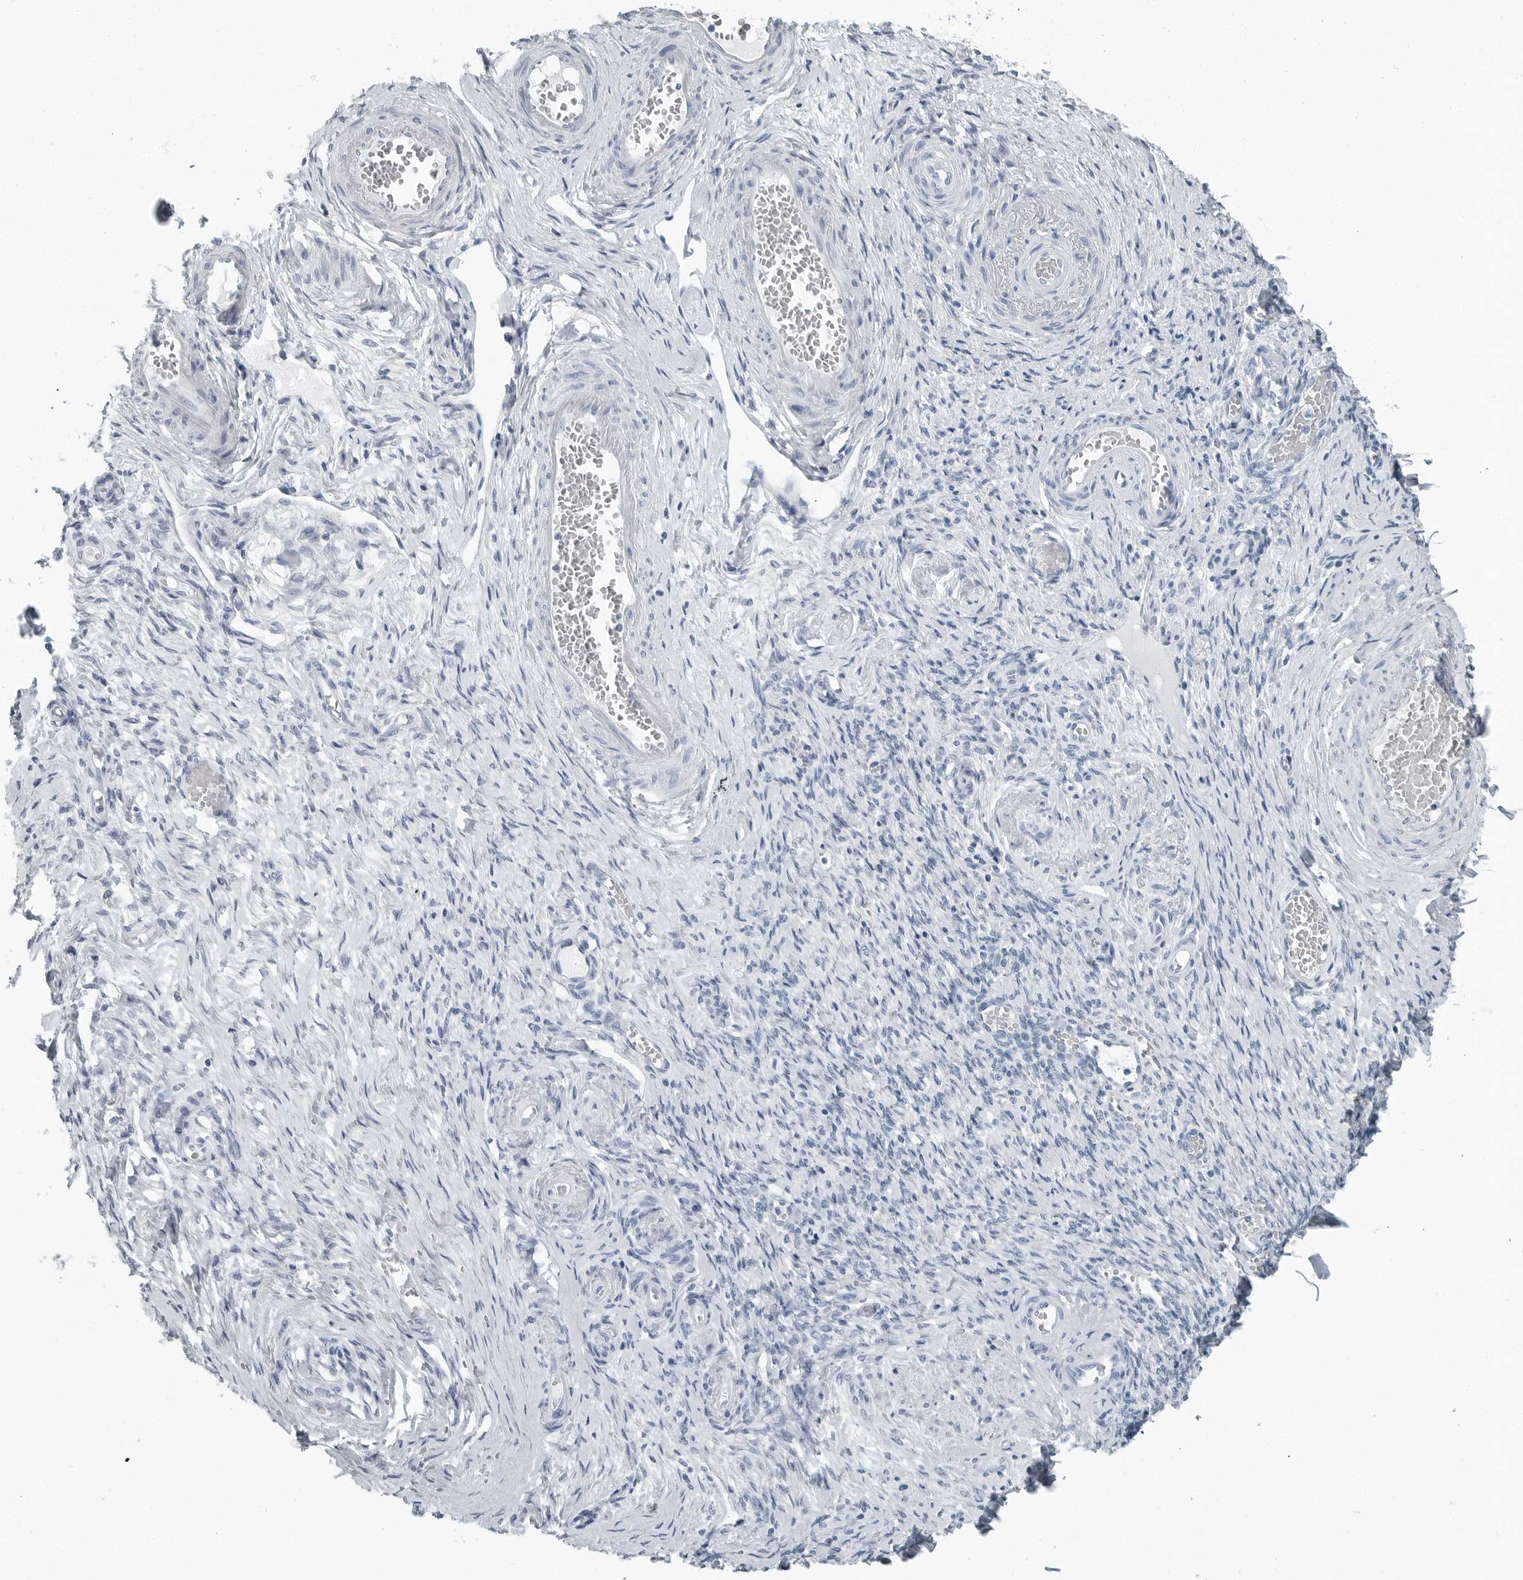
{"staining": {"intensity": "negative", "quantity": "none", "location": "none"}, "tissue": "adipose tissue", "cell_type": "Adipocytes", "image_type": "normal", "snomed": [{"axis": "morphology", "description": "Normal tissue, NOS"}, {"axis": "topography", "description": "Vascular tissue"}, {"axis": "topography", "description": "Fallopian tube"}, {"axis": "topography", "description": "Ovary"}], "caption": "The immunohistochemistry (IHC) histopathology image has no significant expression in adipocytes of adipose tissue. (Immunohistochemistry (ihc), brightfield microscopy, high magnification).", "gene": "ZPBP2", "patient": {"sex": "female", "age": 67}}